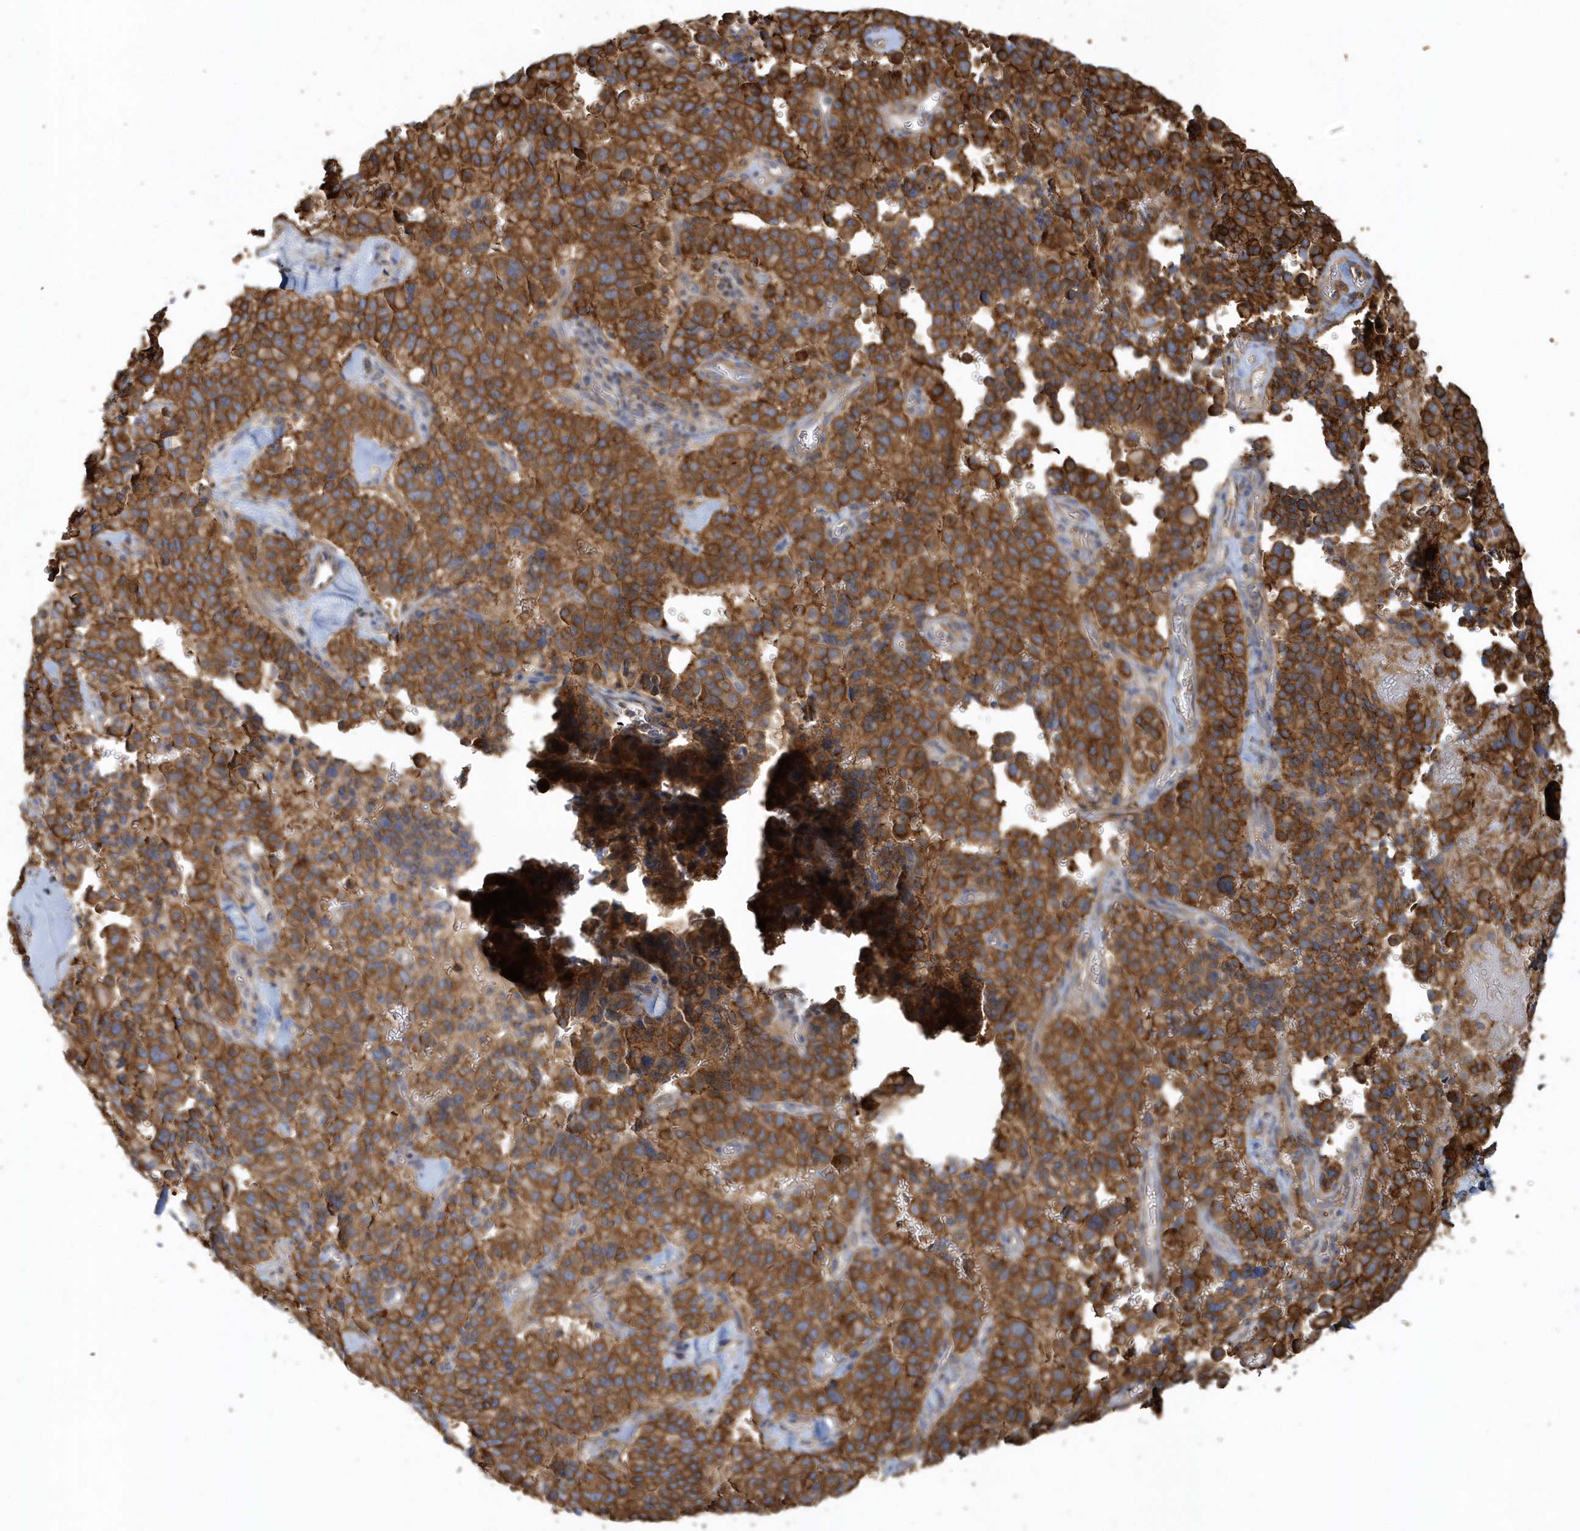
{"staining": {"intensity": "strong", "quantity": ">75%", "location": "cytoplasmic/membranous"}, "tissue": "pancreatic cancer", "cell_type": "Tumor cells", "image_type": "cancer", "snomed": [{"axis": "morphology", "description": "Adenocarcinoma, NOS"}, {"axis": "topography", "description": "Pancreas"}], "caption": "The micrograph displays a brown stain indicating the presence of a protein in the cytoplasmic/membranous of tumor cells in pancreatic adenocarcinoma.", "gene": "TRAIP", "patient": {"sex": "male", "age": 65}}